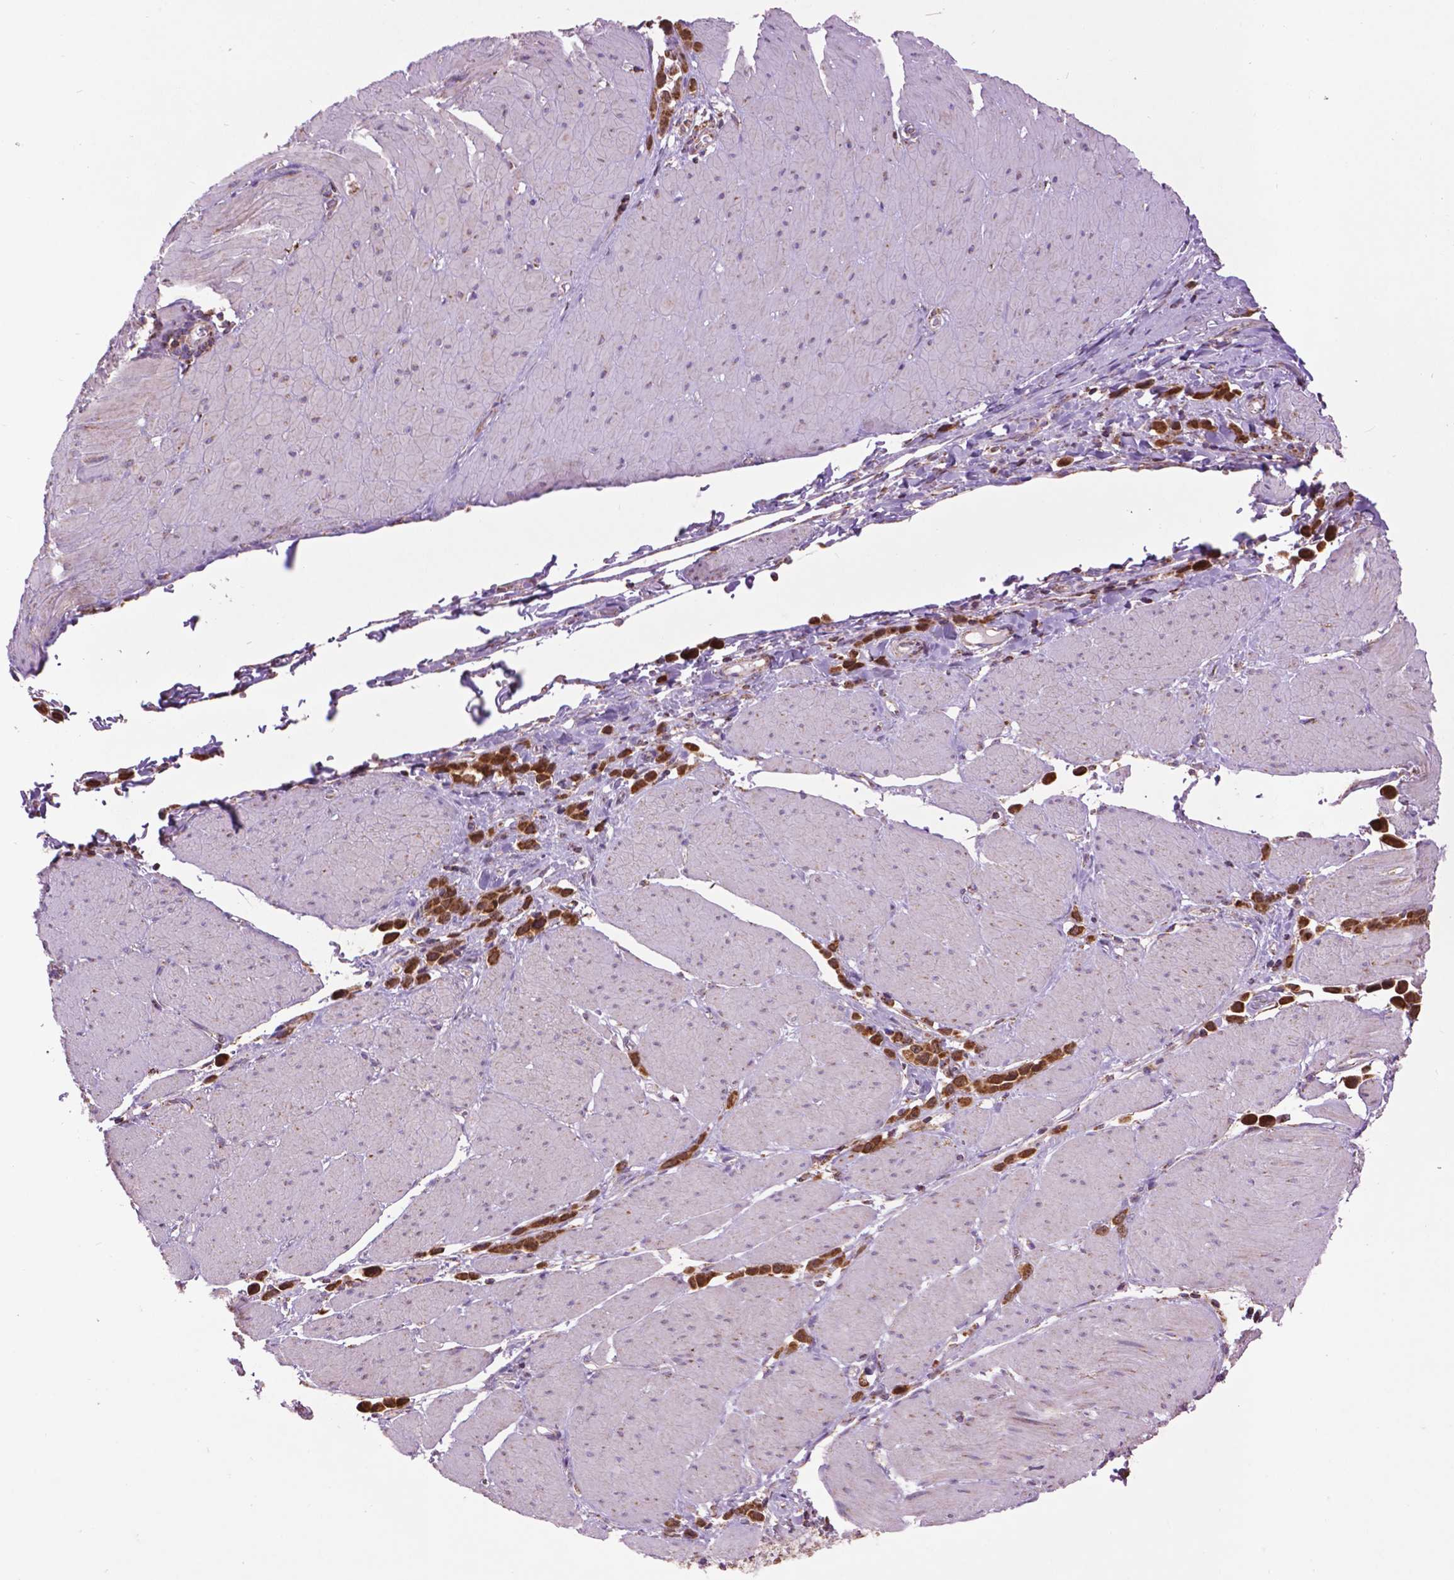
{"staining": {"intensity": "strong", "quantity": ">75%", "location": "cytoplasmic/membranous"}, "tissue": "stomach cancer", "cell_type": "Tumor cells", "image_type": "cancer", "snomed": [{"axis": "morphology", "description": "Adenocarcinoma, NOS"}, {"axis": "topography", "description": "Stomach"}], "caption": "Tumor cells exhibit high levels of strong cytoplasmic/membranous expression in approximately >75% of cells in stomach cancer.", "gene": "PYCR3", "patient": {"sex": "male", "age": 47}}